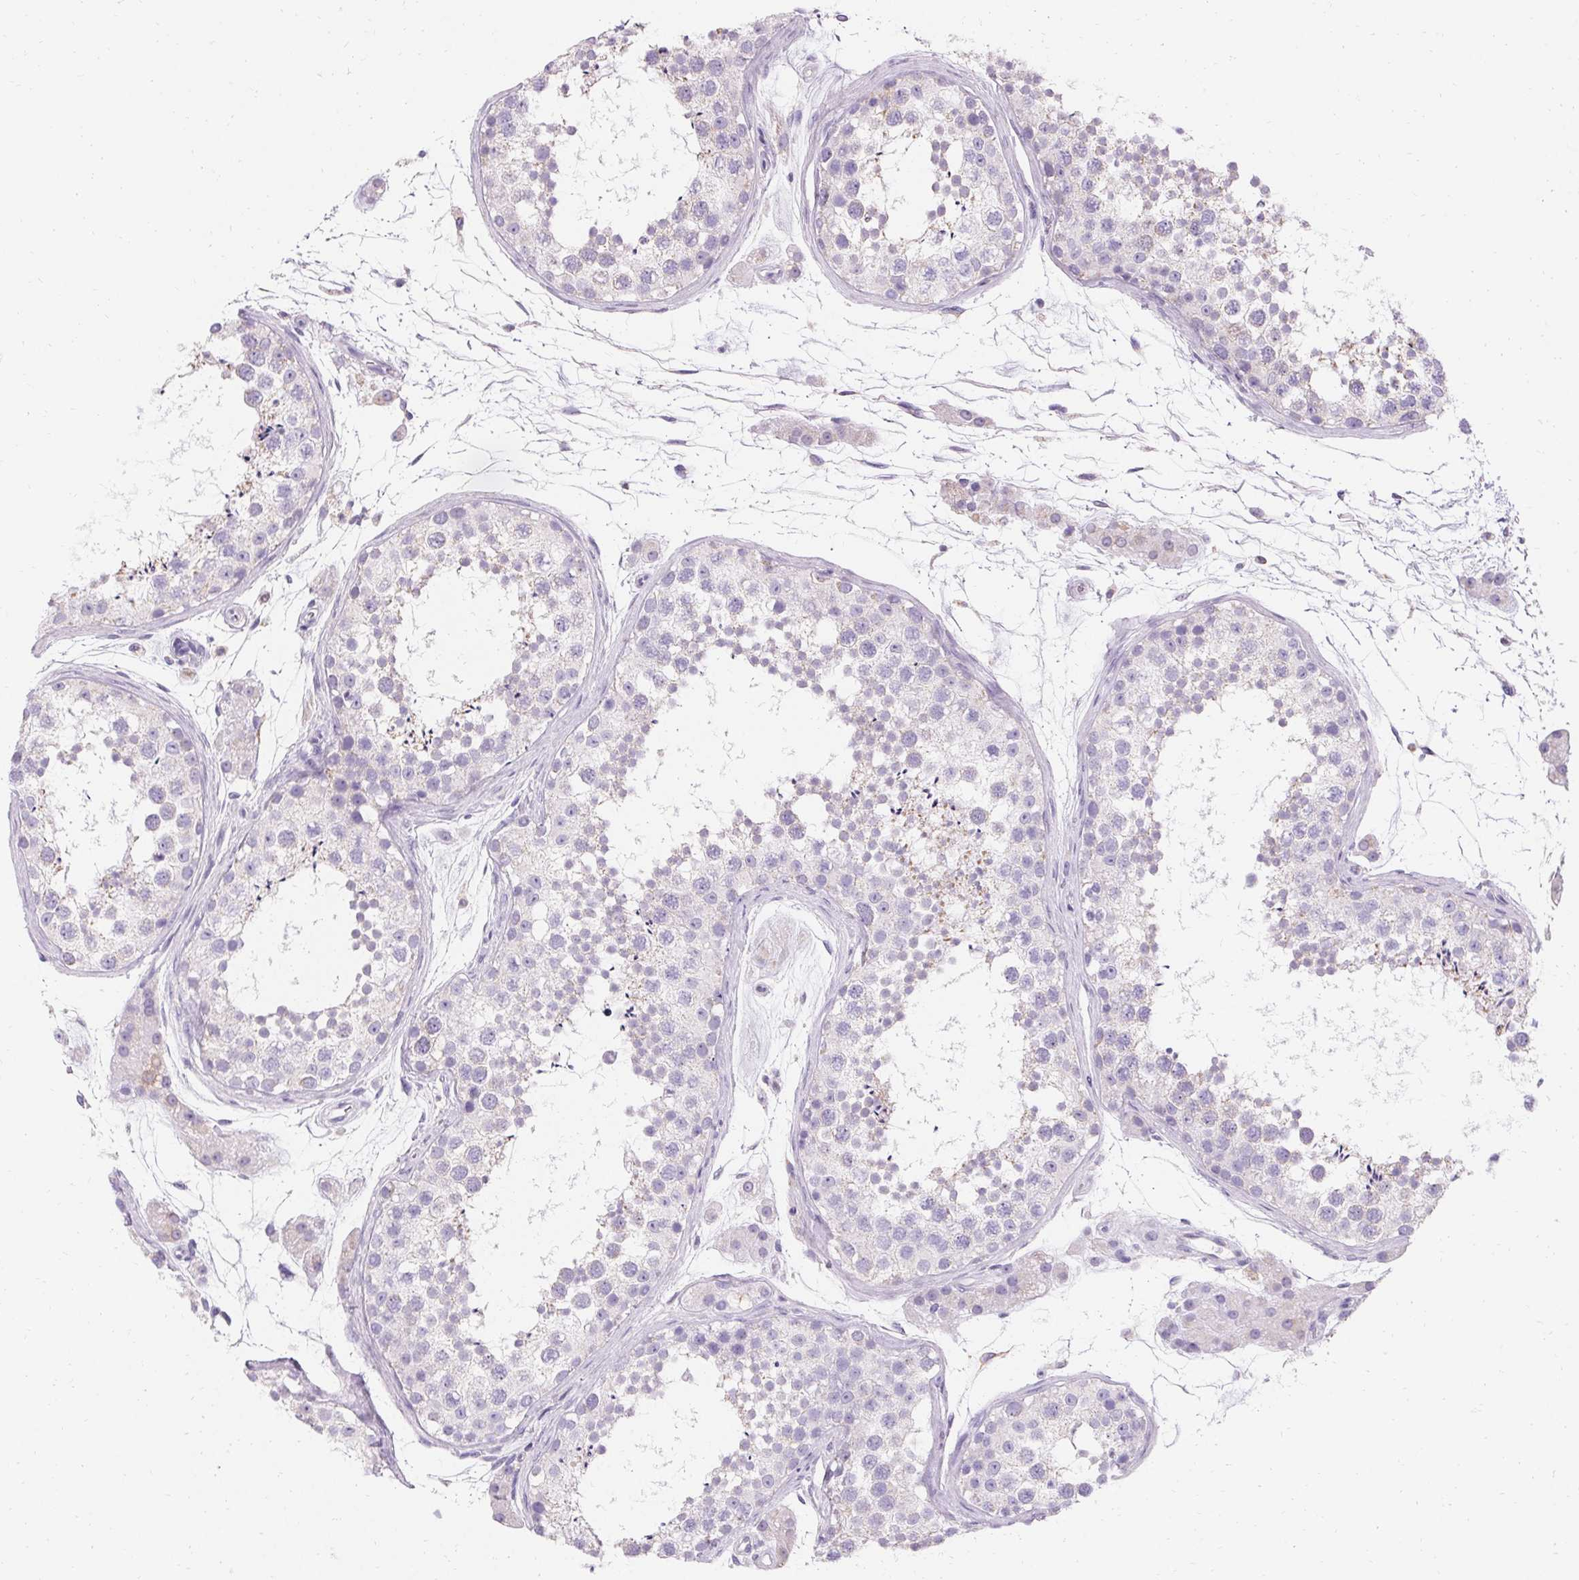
{"staining": {"intensity": "weak", "quantity": "<25%", "location": "cytoplasmic/membranous"}, "tissue": "testis", "cell_type": "Cells in seminiferous ducts", "image_type": "normal", "snomed": [{"axis": "morphology", "description": "Normal tissue, NOS"}, {"axis": "topography", "description": "Testis"}], "caption": "Cells in seminiferous ducts show no significant staining in unremarkable testis. (DAB (3,3'-diaminobenzidine) immunohistochemistry (IHC) visualized using brightfield microscopy, high magnification).", "gene": "ASGR2", "patient": {"sex": "male", "age": 41}}